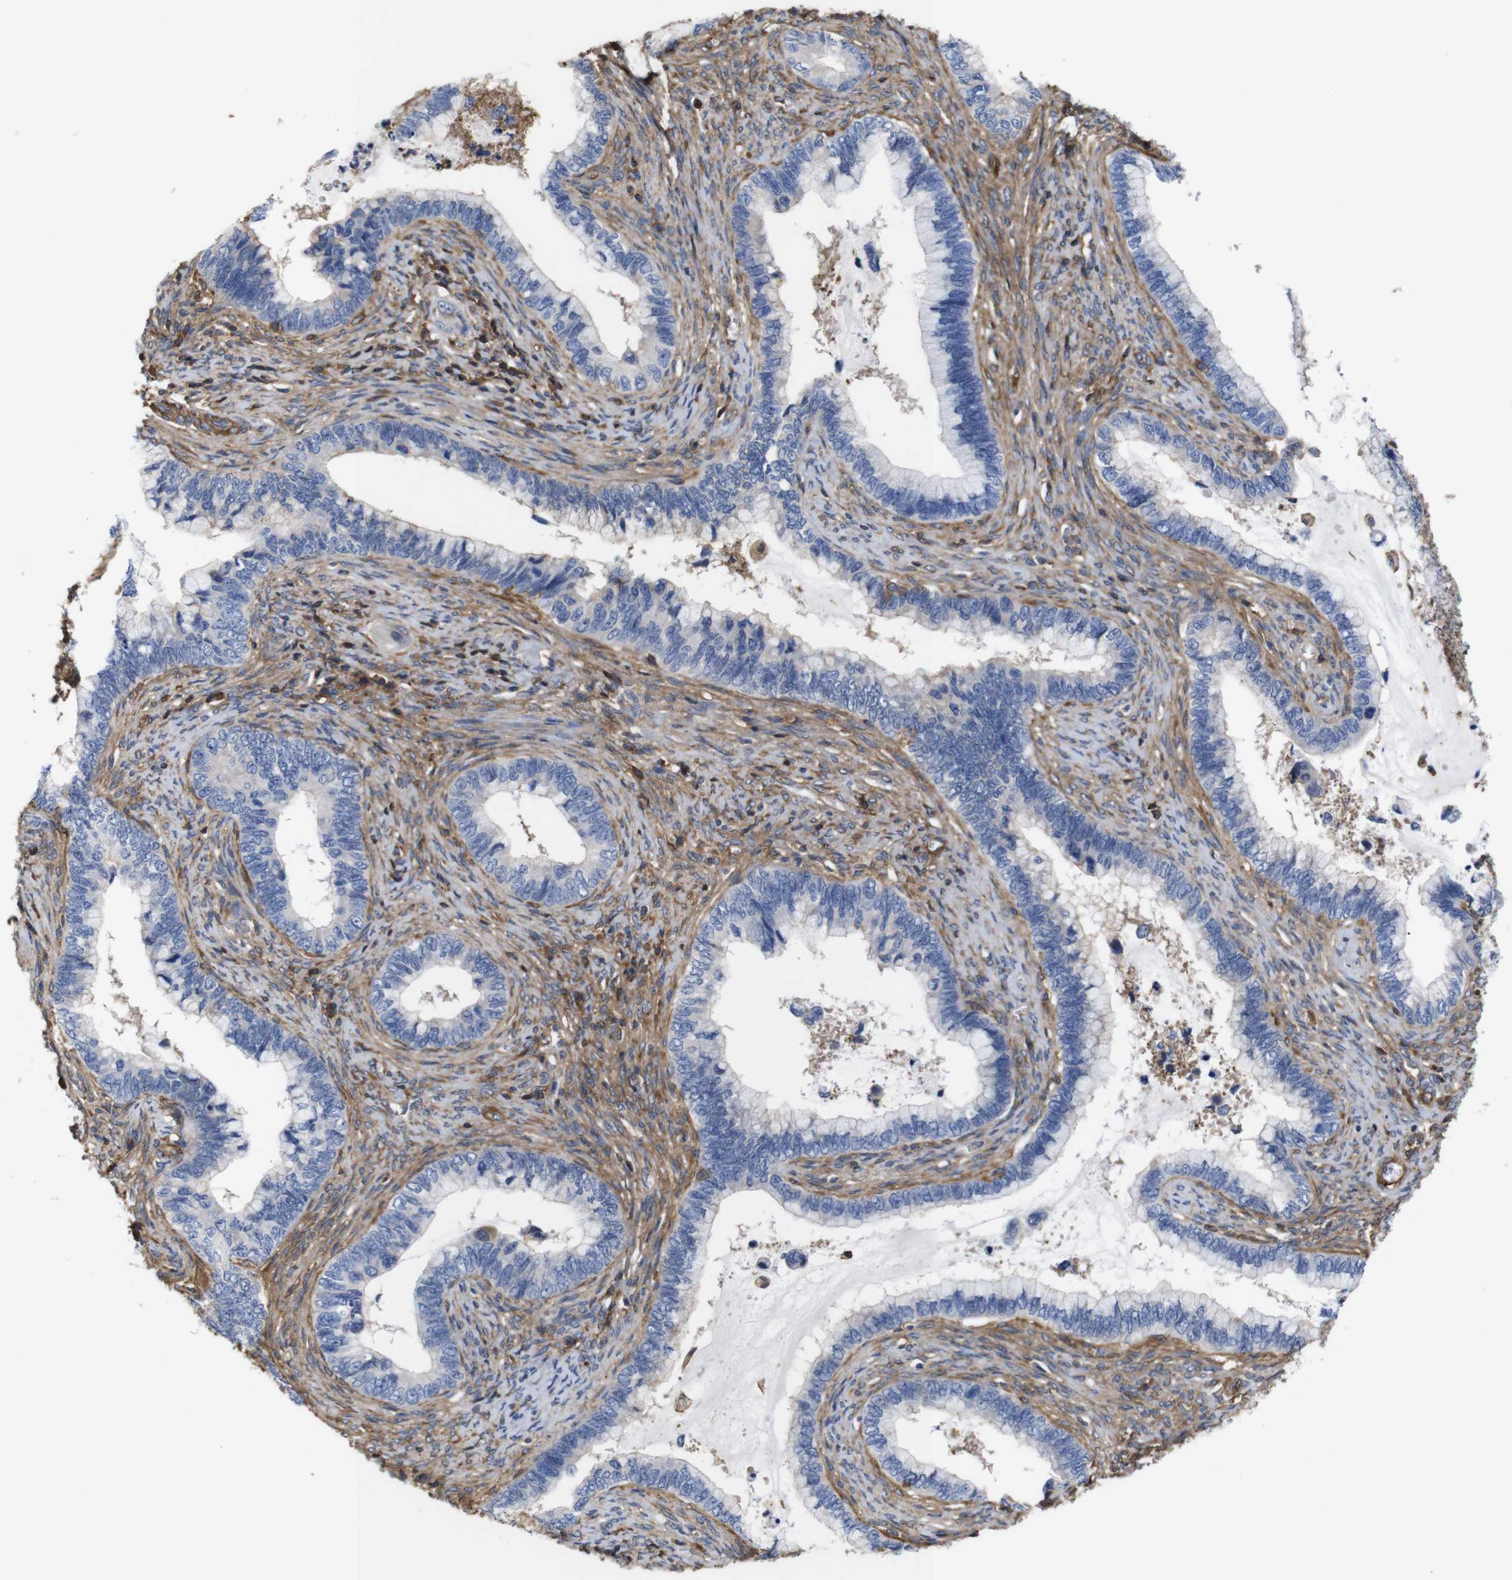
{"staining": {"intensity": "negative", "quantity": "none", "location": "none"}, "tissue": "cervical cancer", "cell_type": "Tumor cells", "image_type": "cancer", "snomed": [{"axis": "morphology", "description": "Adenocarcinoma, NOS"}, {"axis": "topography", "description": "Cervix"}], "caption": "Micrograph shows no protein positivity in tumor cells of cervical cancer (adenocarcinoma) tissue.", "gene": "PI4KA", "patient": {"sex": "female", "age": 44}}